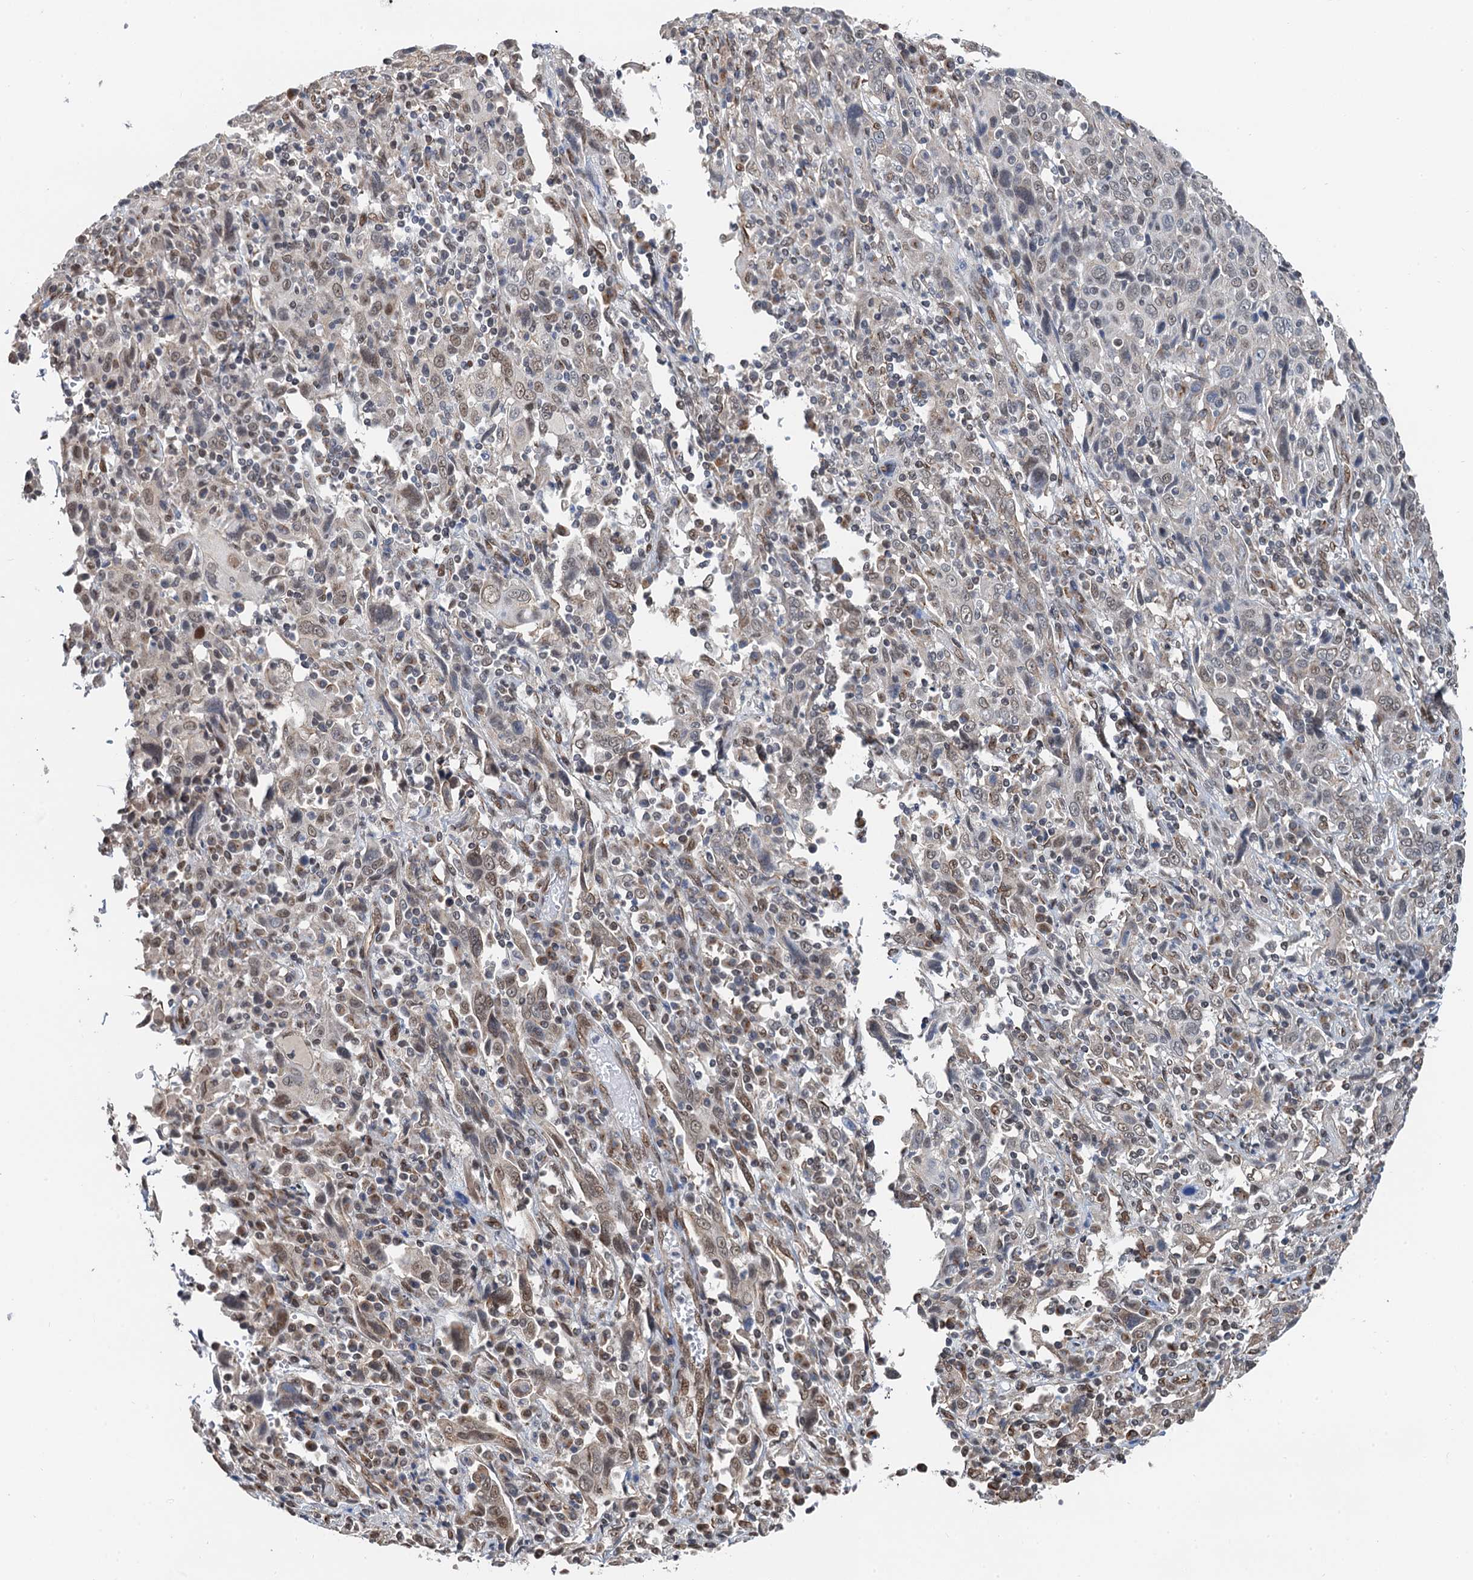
{"staining": {"intensity": "weak", "quantity": "25%-75%", "location": "nuclear"}, "tissue": "cervical cancer", "cell_type": "Tumor cells", "image_type": "cancer", "snomed": [{"axis": "morphology", "description": "Squamous cell carcinoma, NOS"}, {"axis": "topography", "description": "Cervix"}], "caption": "An image showing weak nuclear positivity in about 25%-75% of tumor cells in squamous cell carcinoma (cervical), as visualized by brown immunohistochemical staining.", "gene": "CFDP1", "patient": {"sex": "female", "age": 46}}